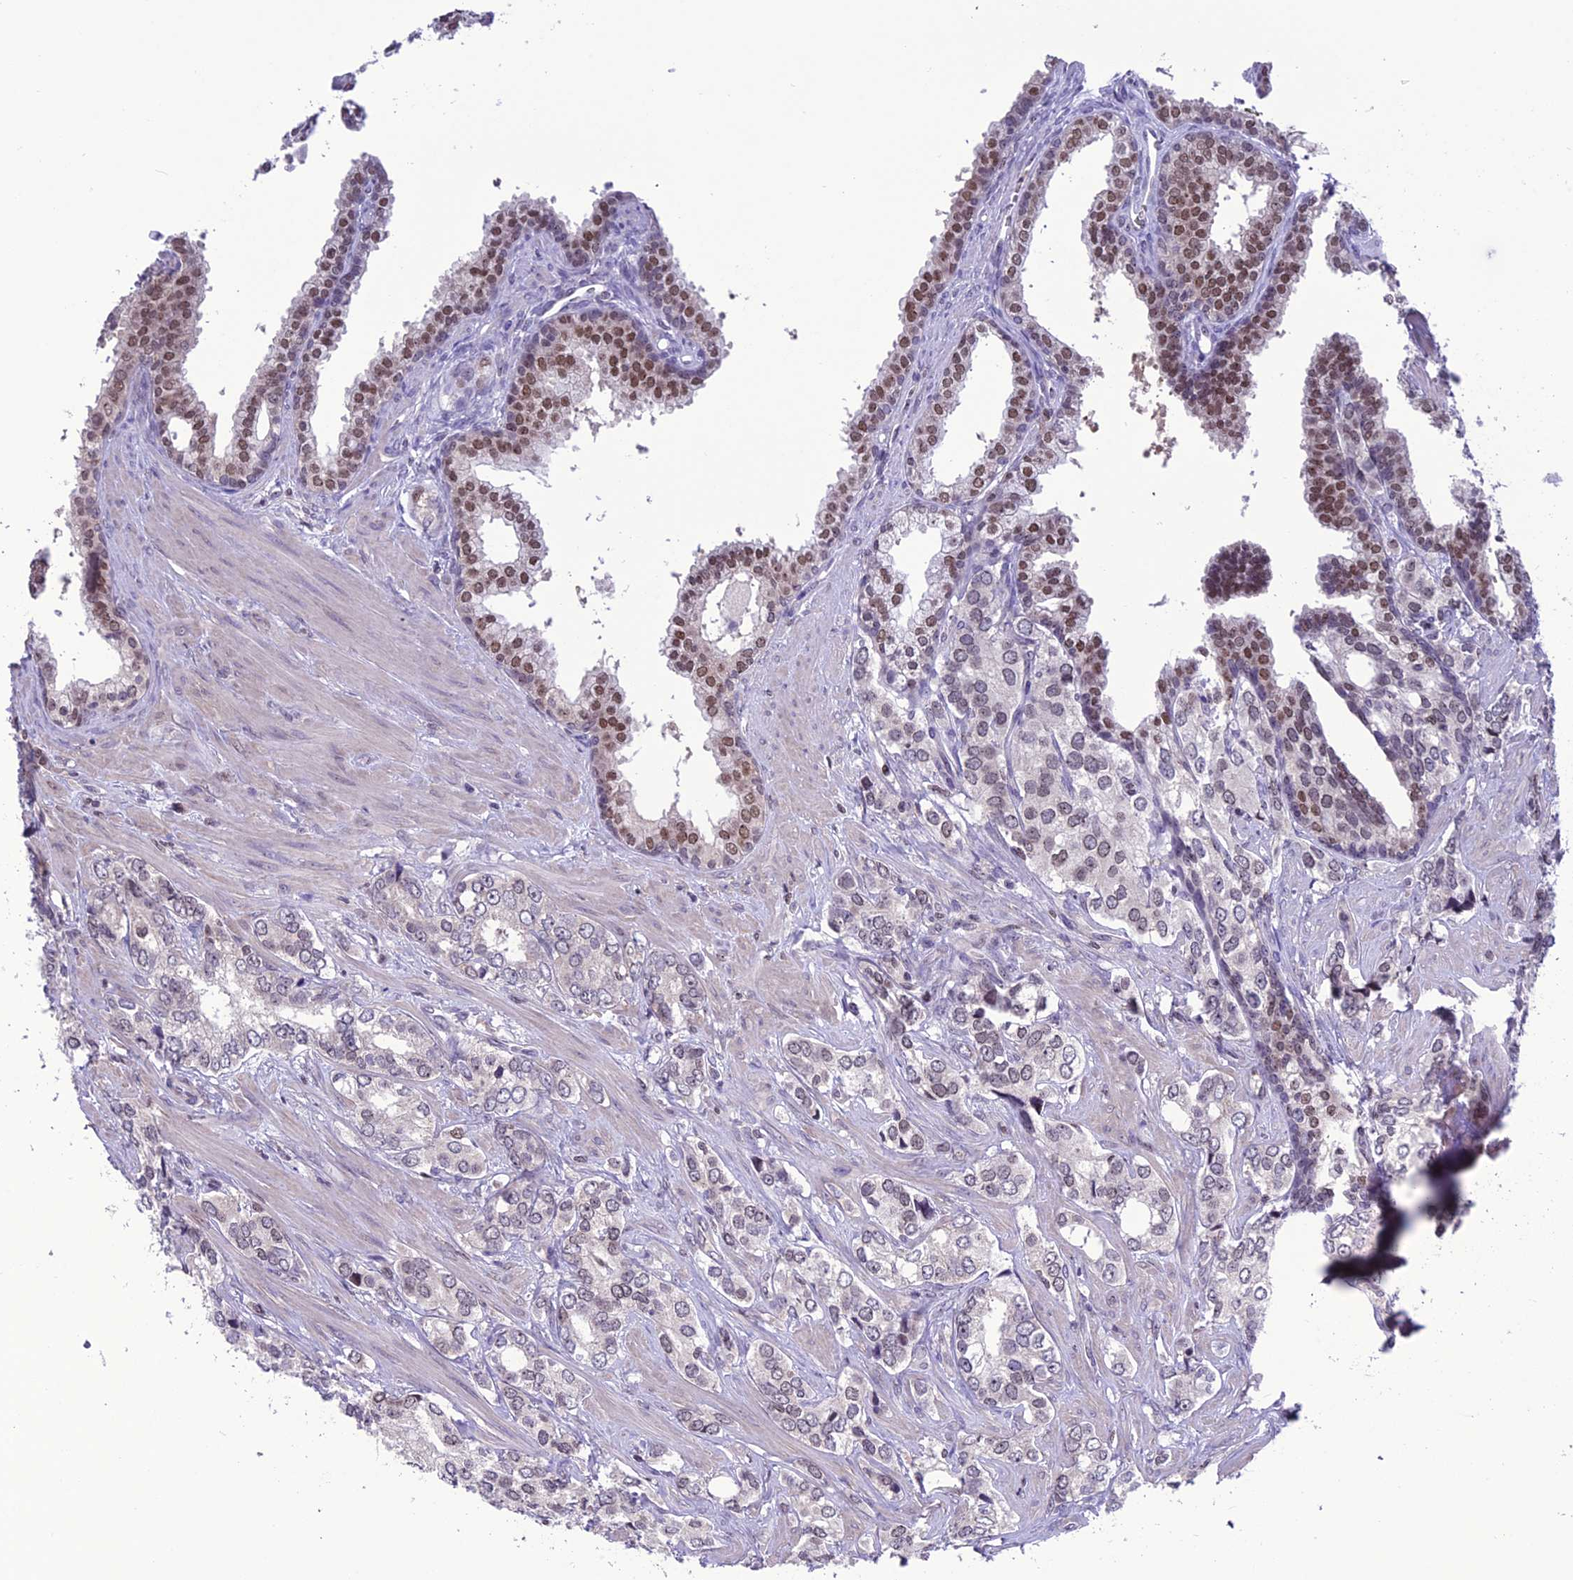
{"staining": {"intensity": "negative", "quantity": "none", "location": "none"}, "tissue": "prostate cancer", "cell_type": "Tumor cells", "image_type": "cancer", "snomed": [{"axis": "morphology", "description": "Adenocarcinoma, High grade"}, {"axis": "topography", "description": "Prostate"}], "caption": "High power microscopy histopathology image of an immunohistochemistry photomicrograph of prostate cancer (high-grade adenocarcinoma), revealing no significant staining in tumor cells.", "gene": "MIS12", "patient": {"sex": "male", "age": 66}}